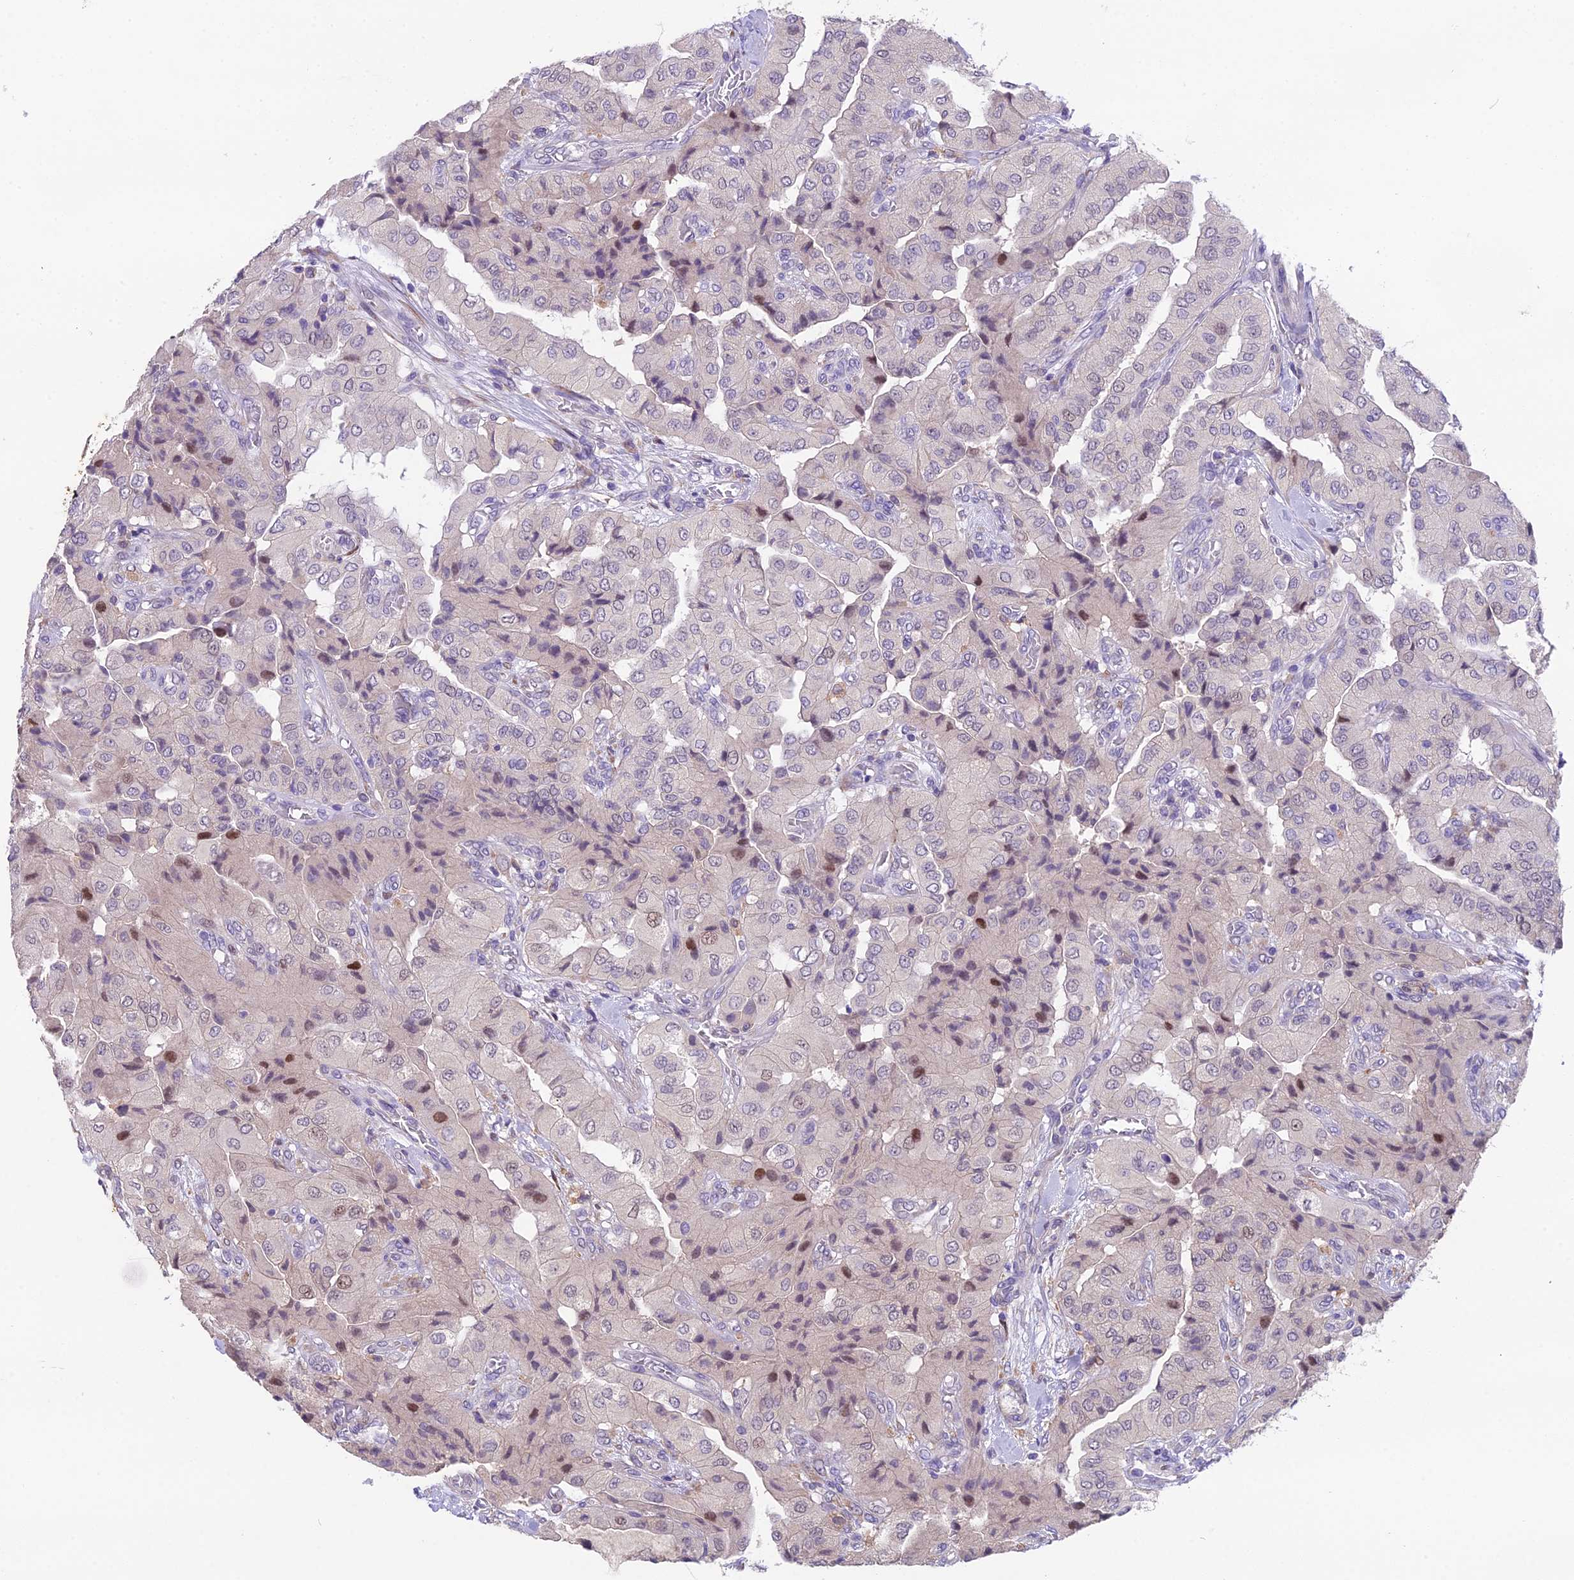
{"staining": {"intensity": "weak", "quantity": "<25%", "location": "nuclear"}, "tissue": "head and neck cancer", "cell_type": "Tumor cells", "image_type": "cancer", "snomed": [{"axis": "morphology", "description": "Adenocarcinoma, NOS"}, {"axis": "topography", "description": "Head-Neck"}], "caption": "DAB (3,3'-diaminobenzidine) immunohistochemical staining of adenocarcinoma (head and neck) displays no significant expression in tumor cells. (IHC, brightfield microscopy, high magnification).", "gene": "PUS10", "patient": {"sex": "male", "age": 66}}